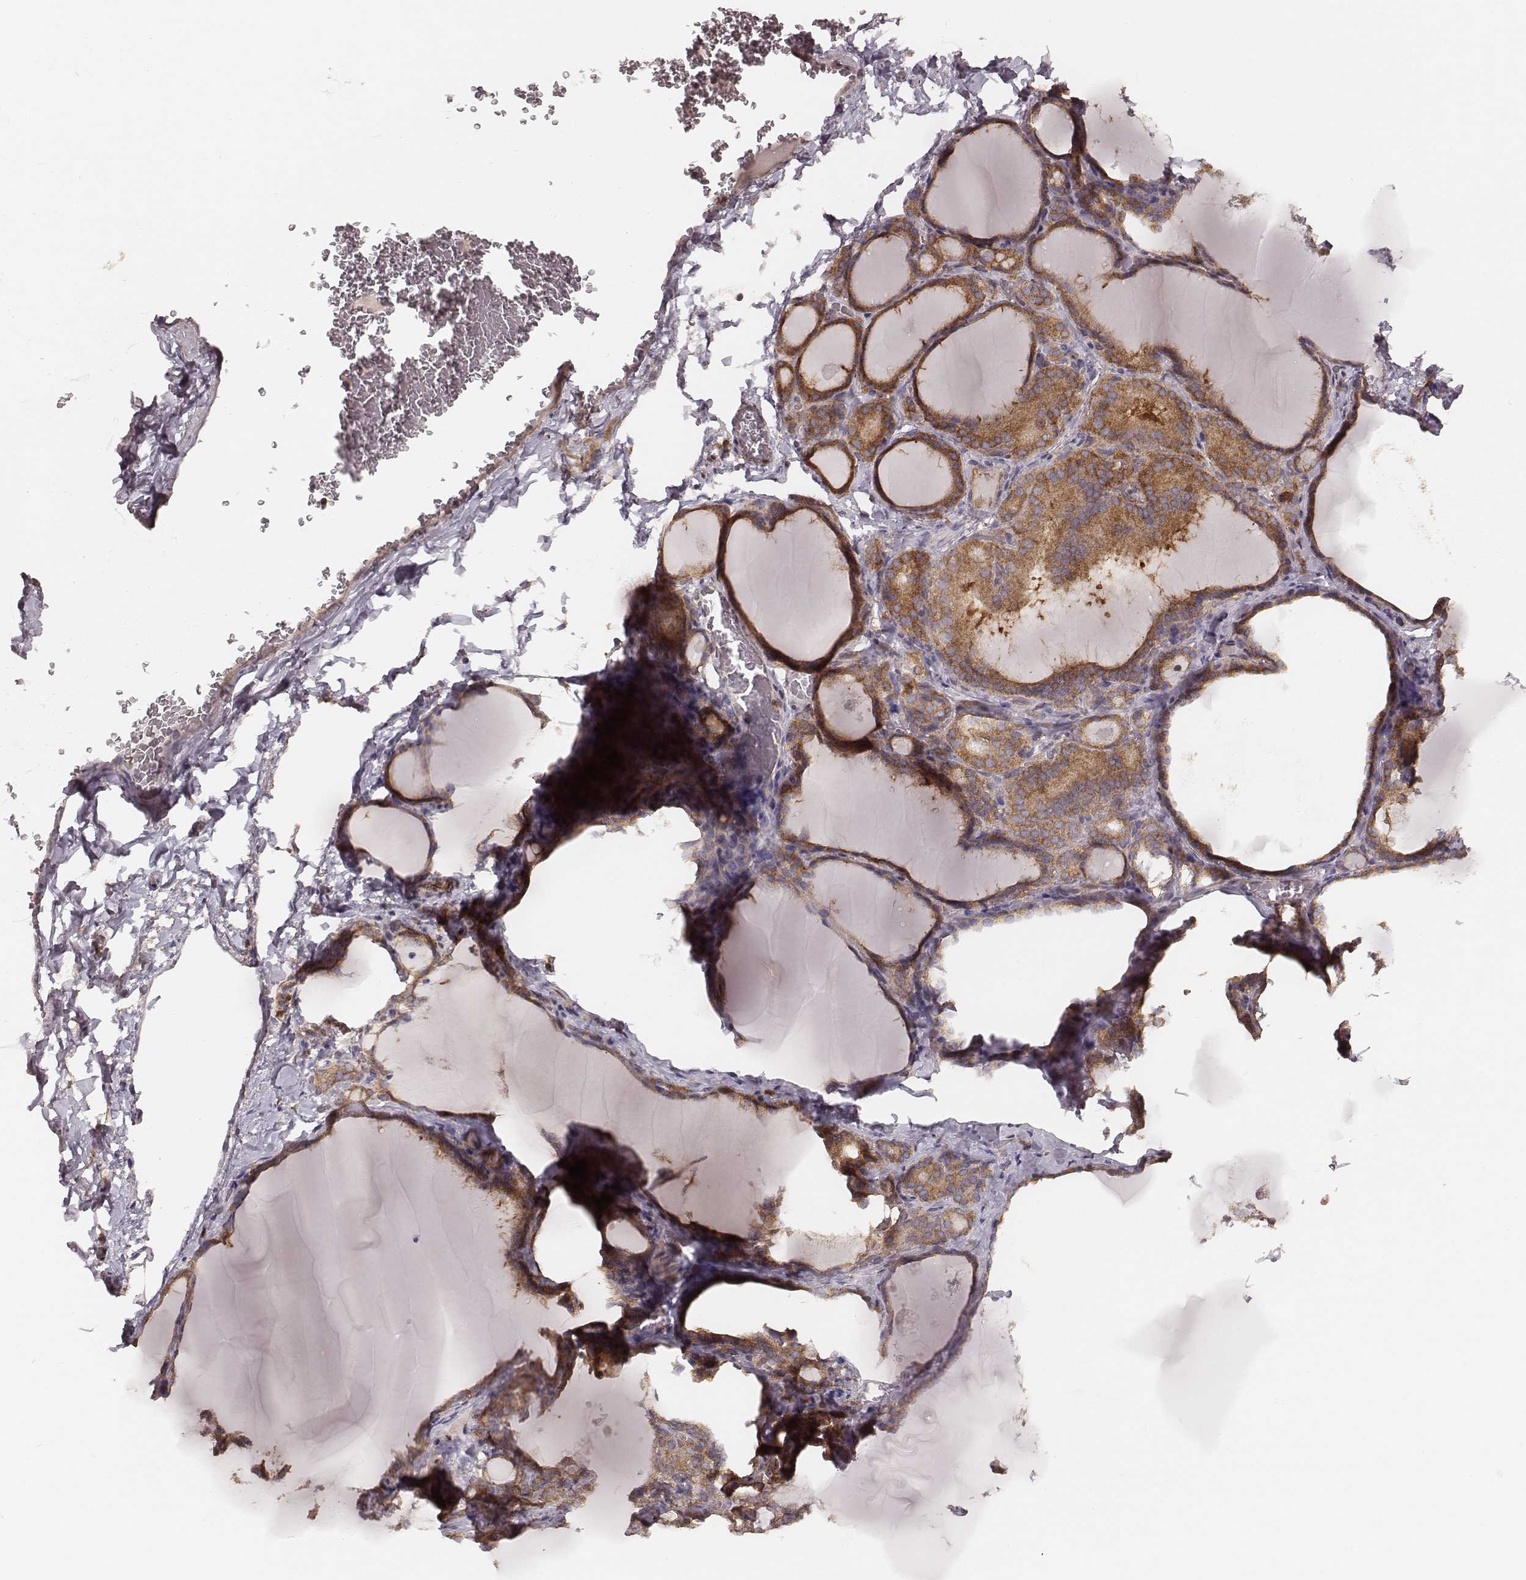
{"staining": {"intensity": "moderate", "quantity": ">75%", "location": "cytoplasmic/membranous"}, "tissue": "thyroid gland", "cell_type": "Glandular cells", "image_type": "normal", "snomed": [{"axis": "morphology", "description": "Normal tissue, NOS"}, {"axis": "morphology", "description": "Hyperplasia, NOS"}, {"axis": "topography", "description": "Thyroid gland"}], "caption": "Protein staining reveals moderate cytoplasmic/membranous positivity in approximately >75% of glandular cells in unremarkable thyroid gland. (Stains: DAB (3,3'-diaminobenzidine) in brown, nuclei in blue, Microscopy: brightfield microscopy at high magnification).", "gene": "CARS1", "patient": {"sex": "female", "age": 27}}